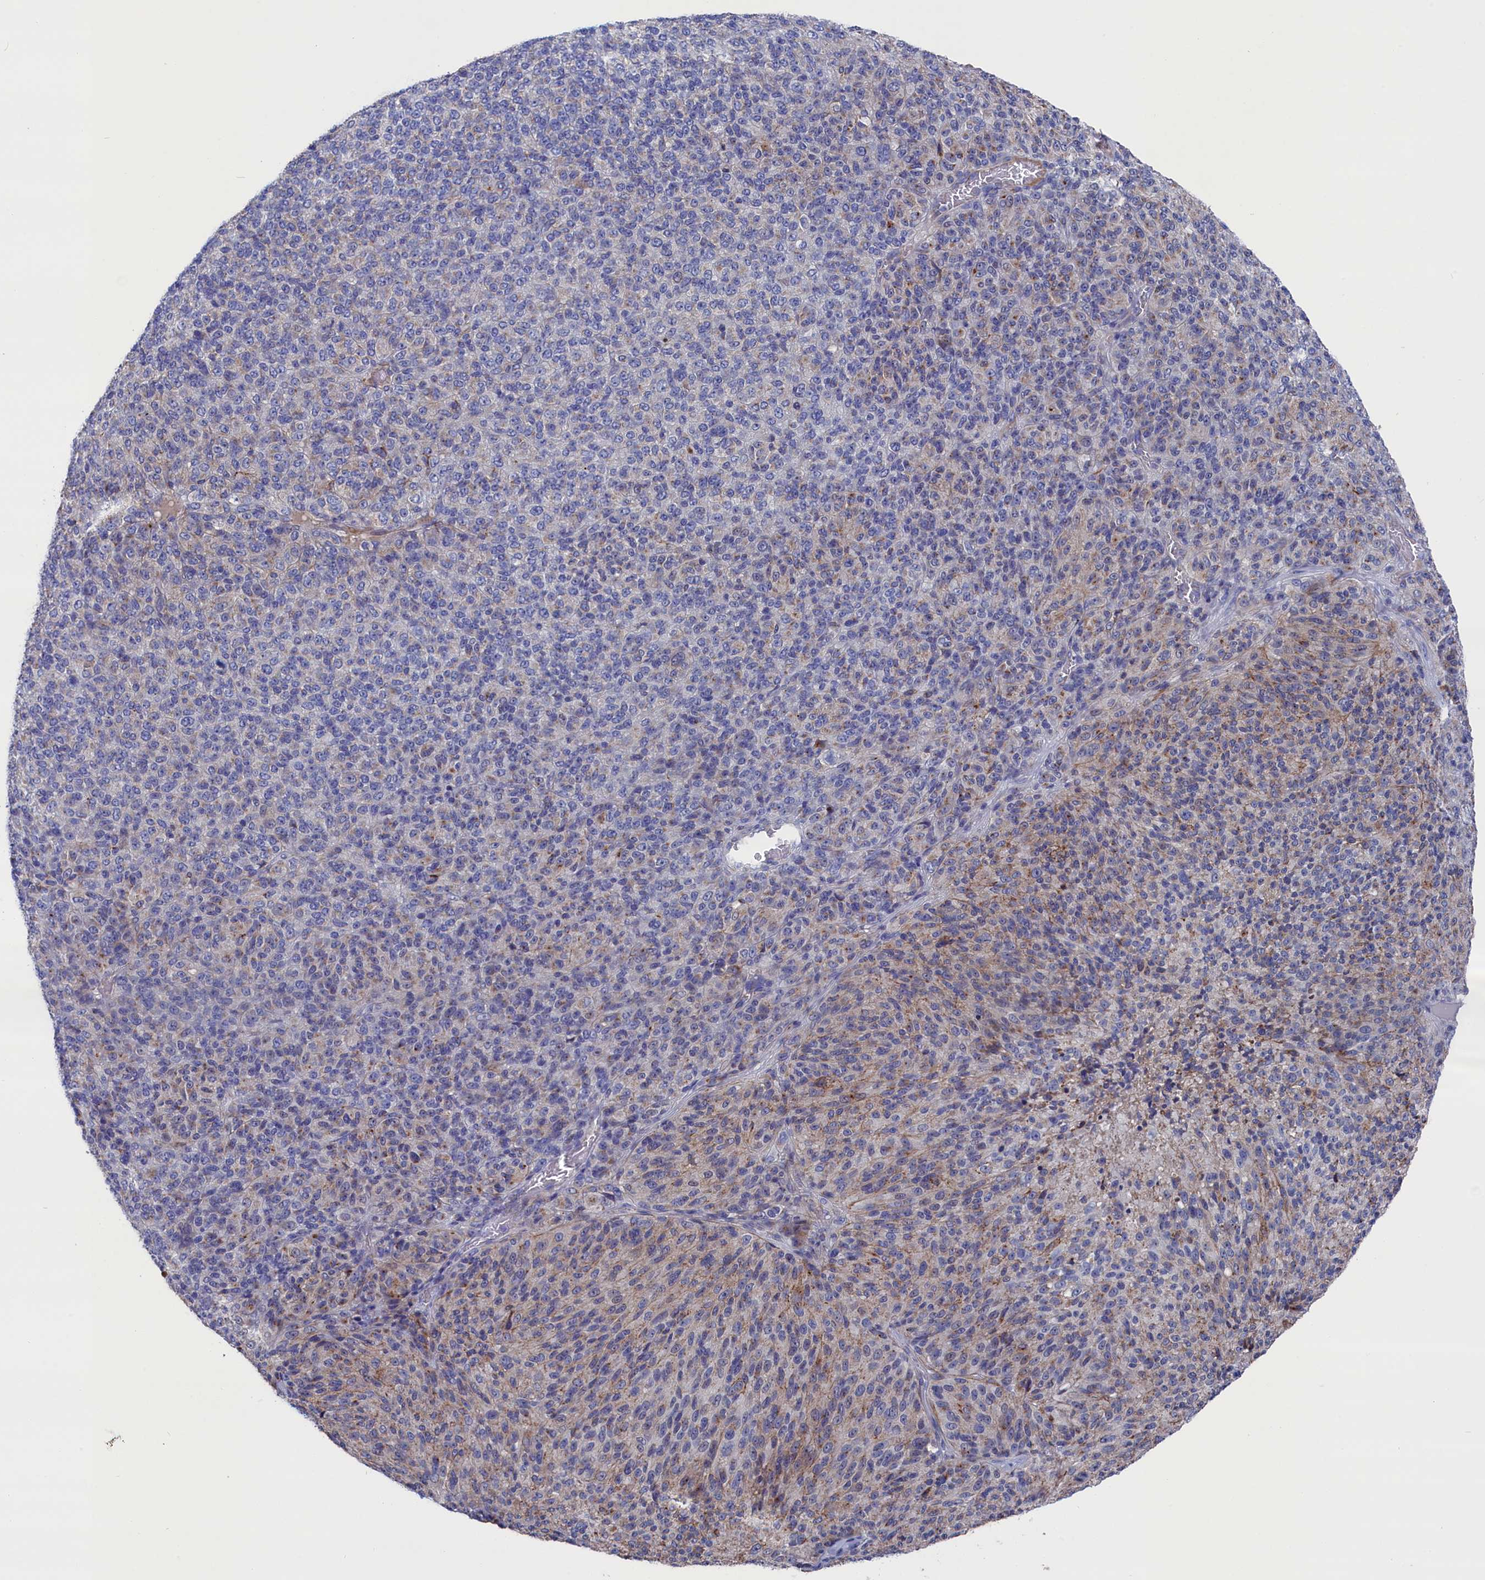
{"staining": {"intensity": "weak", "quantity": "<25%", "location": "cytoplasmic/membranous"}, "tissue": "melanoma", "cell_type": "Tumor cells", "image_type": "cancer", "snomed": [{"axis": "morphology", "description": "Malignant melanoma, Metastatic site"}, {"axis": "topography", "description": "Brain"}], "caption": "Malignant melanoma (metastatic site) was stained to show a protein in brown. There is no significant staining in tumor cells.", "gene": "GPR108", "patient": {"sex": "female", "age": 56}}